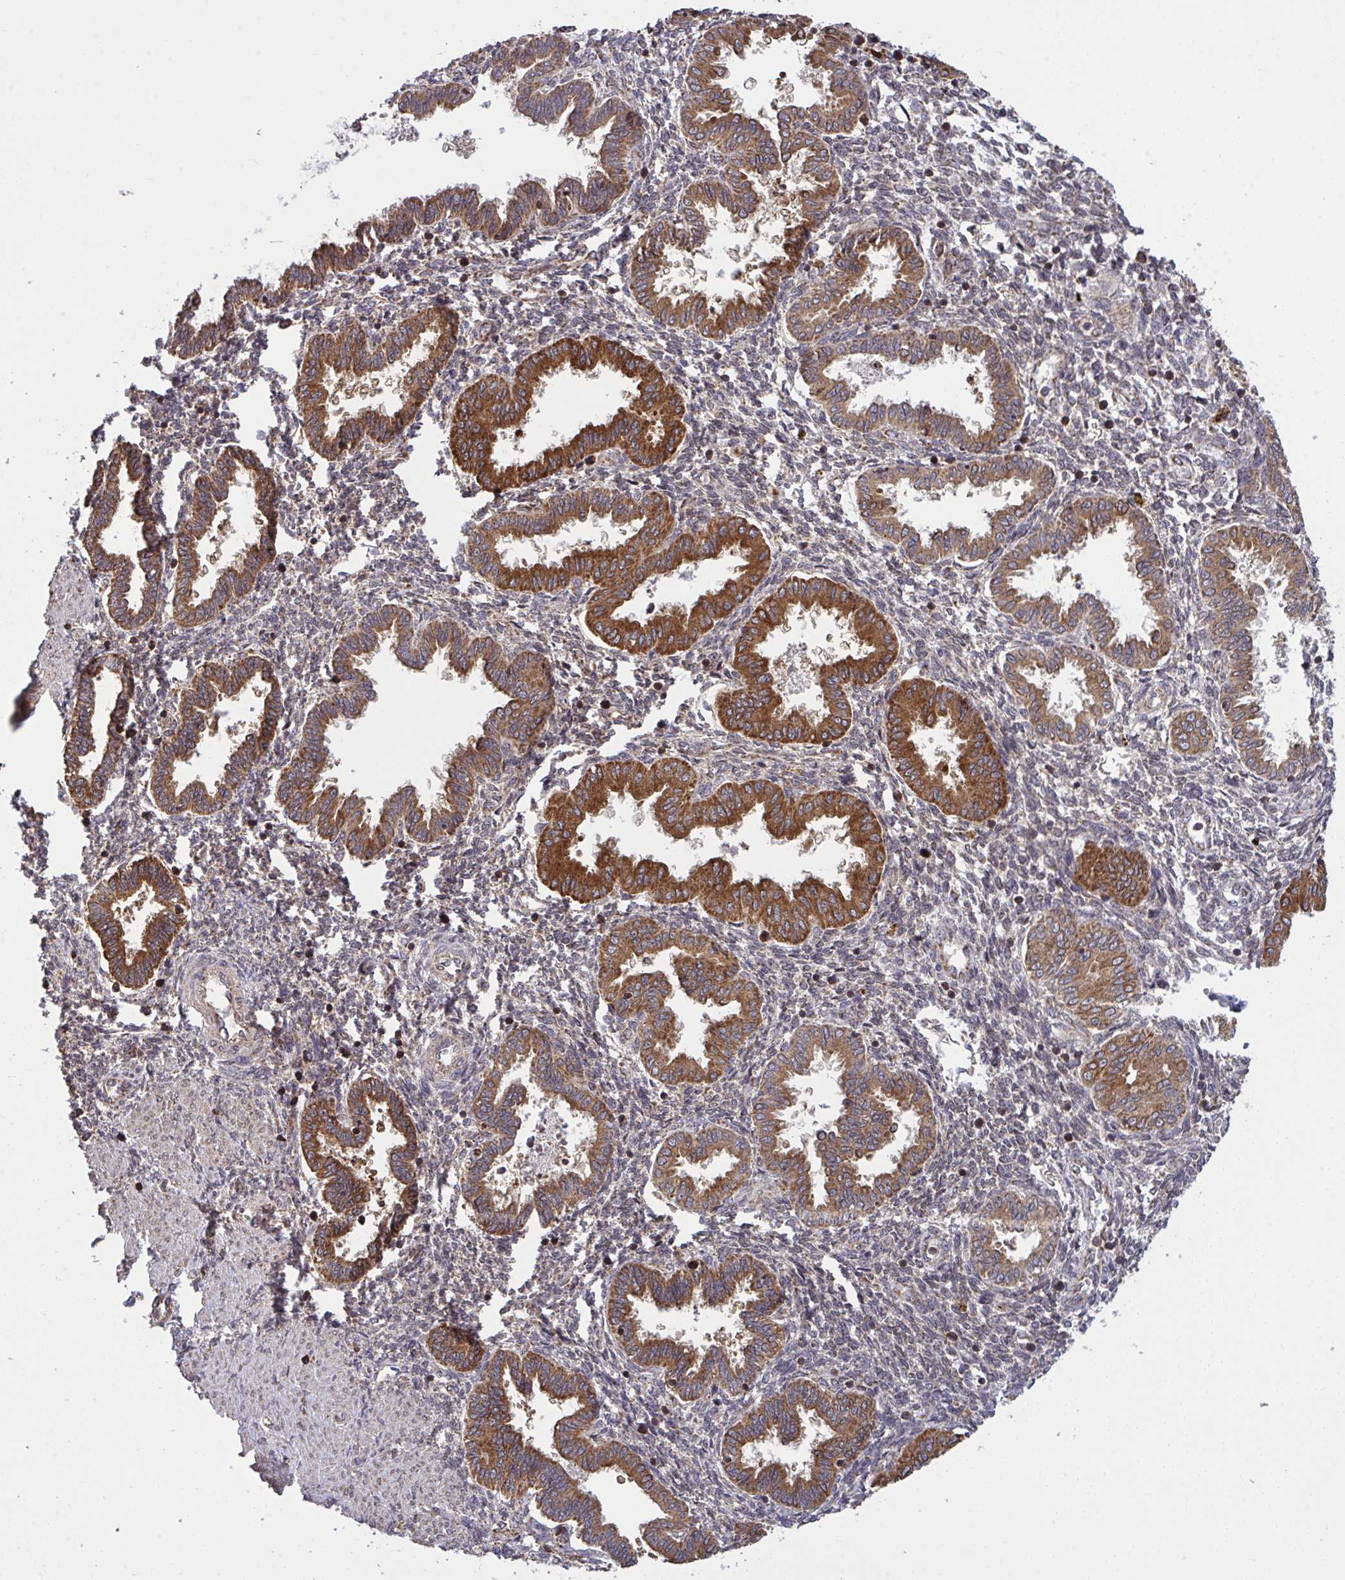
{"staining": {"intensity": "negative", "quantity": "none", "location": "none"}, "tissue": "endometrium", "cell_type": "Cells in endometrial stroma", "image_type": "normal", "snomed": [{"axis": "morphology", "description": "Normal tissue, NOS"}, {"axis": "topography", "description": "Endometrium"}], "caption": "IHC of benign human endometrium displays no positivity in cells in endometrial stroma.", "gene": "PPM1H", "patient": {"sex": "female", "age": 33}}